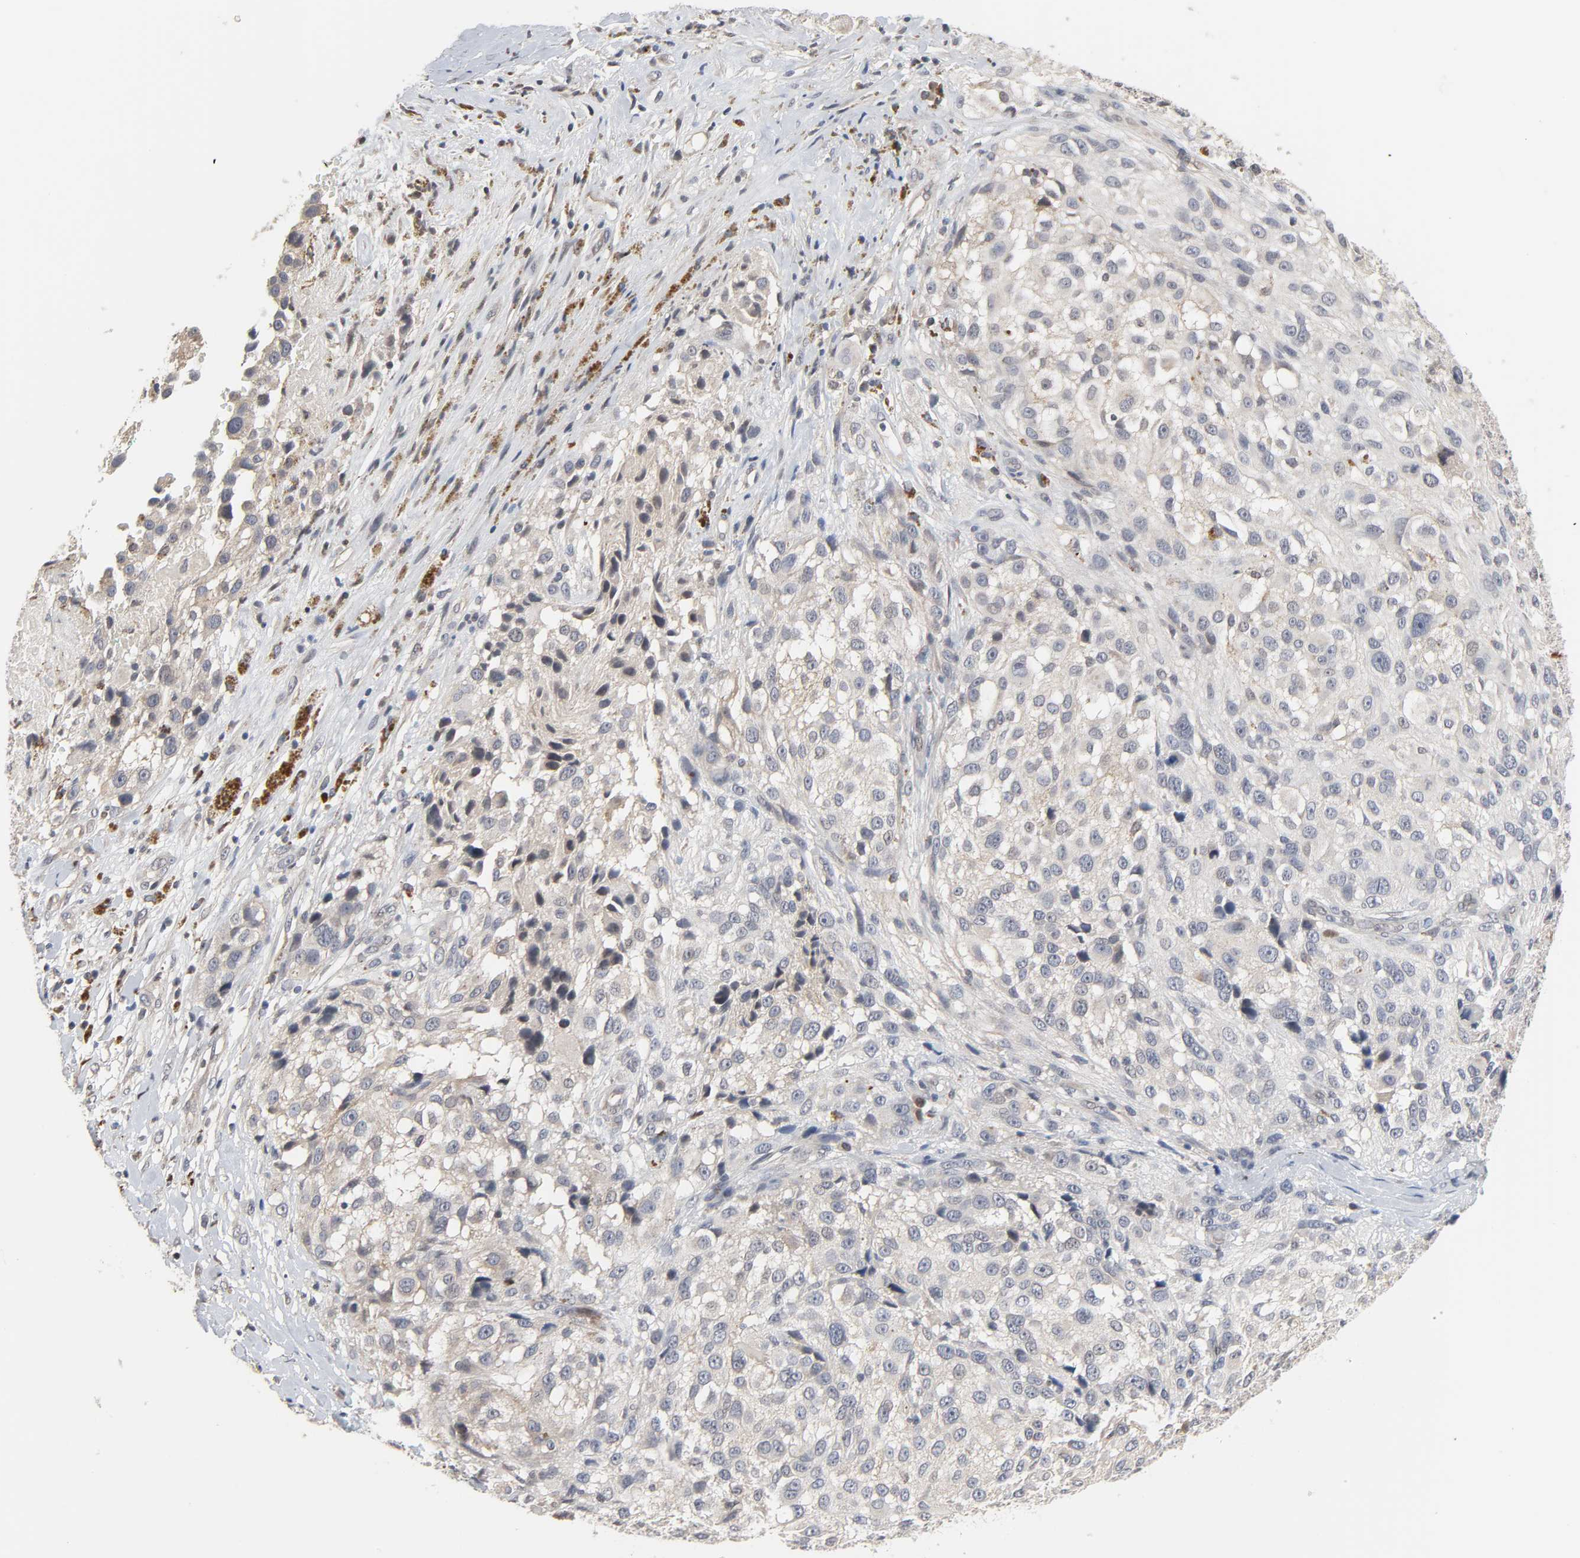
{"staining": {"intensity": "weak", "quantity": "<25%", "location": "cytoplasmic/membranous"}, "tissue": "melanoma", "cell_type": "Tumor cells", "image_type": "cancer", "snomed": [{"axis": "morphology", "description": "Necrosis, NOS"}, {"axis": "morphology", "description": "Malignant melanoma, NOS"}, {"axis": "topography", "description": "Skin"}], "caption": "This is an IHC image of melanoma. There is no expression in tumor cells.", "gene": "CCDC175", "patient": {"sex": "female", "age": 87}}